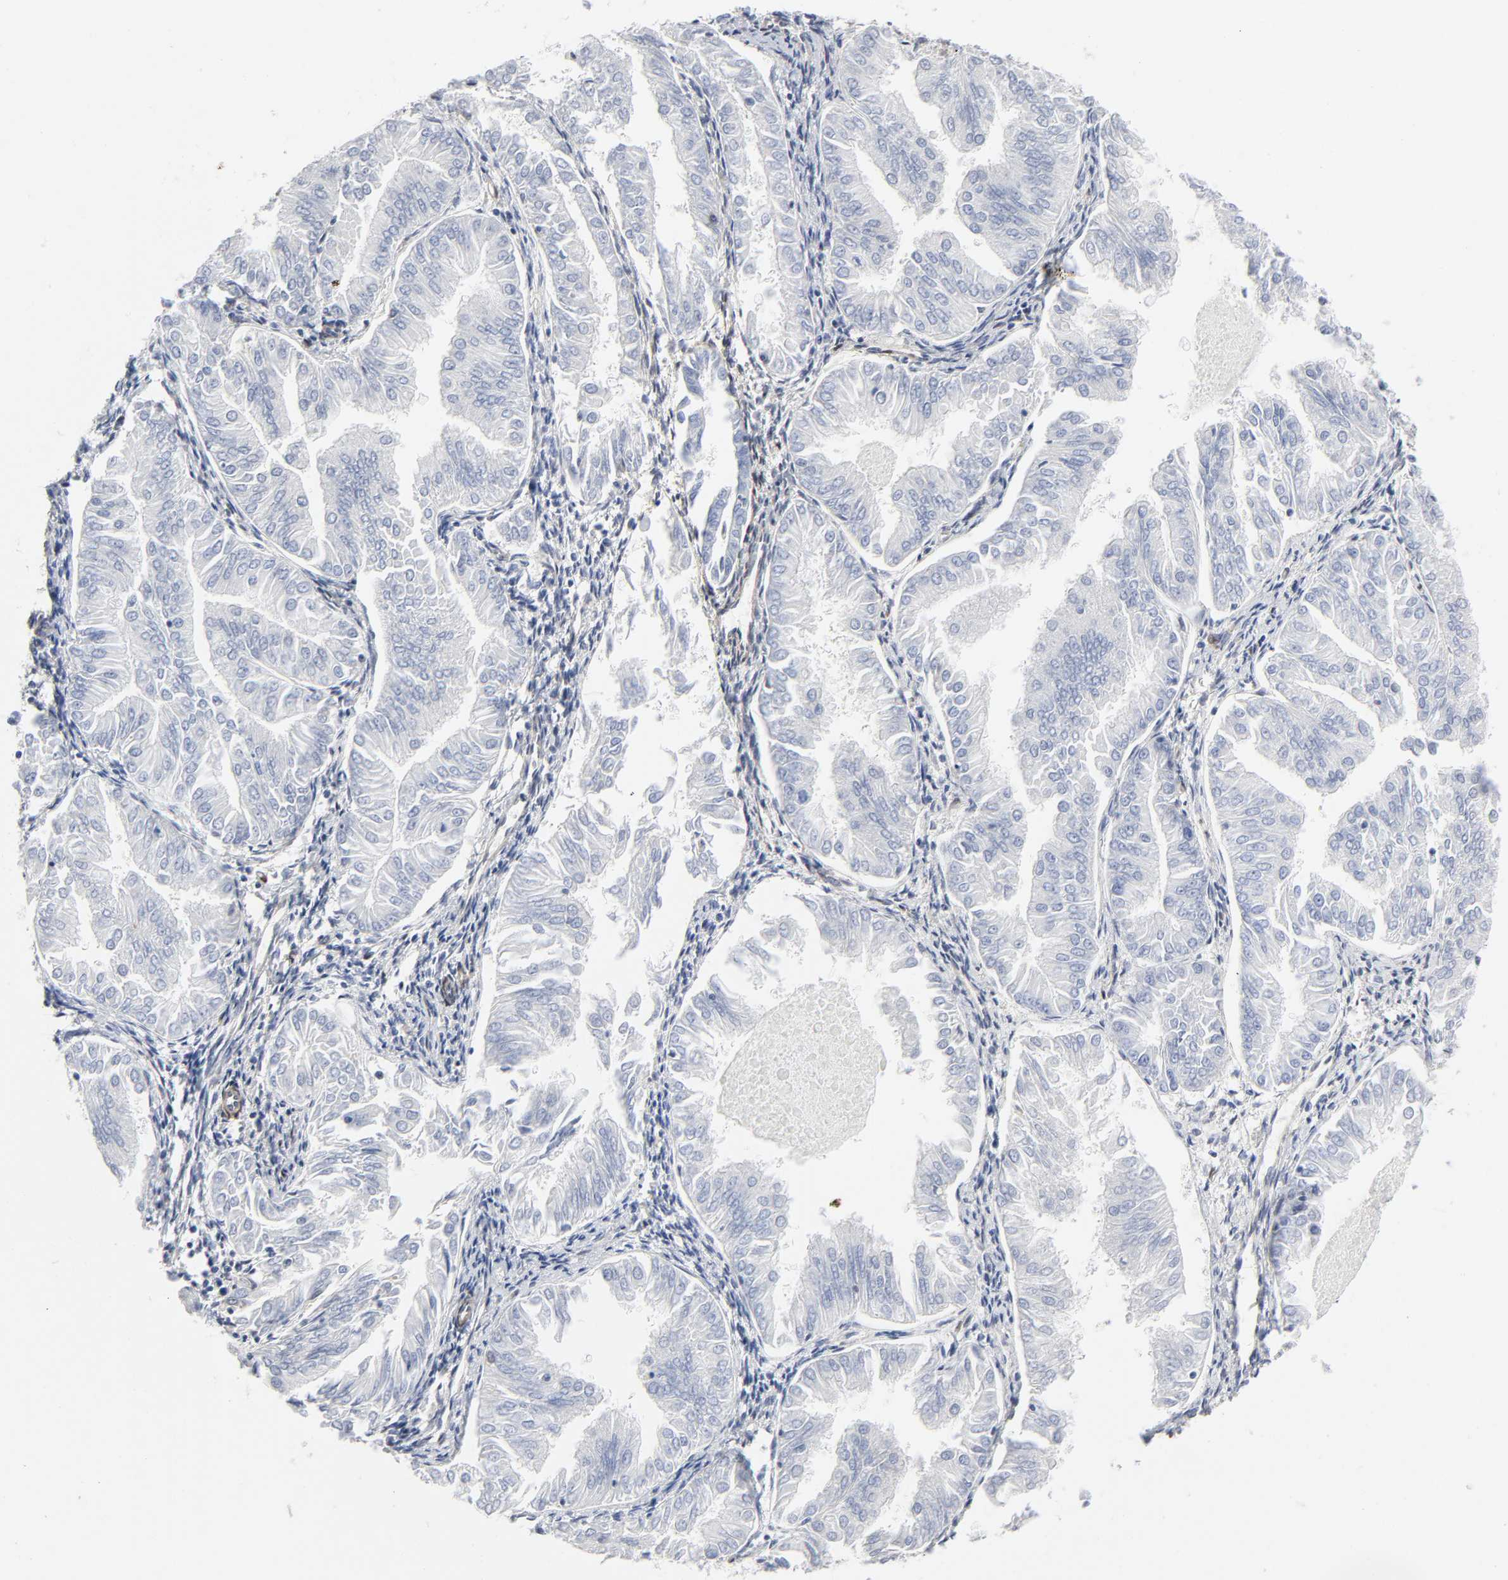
{"staining": {"intensity": "negative", "quantity": "none", "location": "none"}, "tissue": "endometrial cancer", "cell_type": "Tumor cells", "image_type": "cancer", "snomed": [{"axis": "morphology", "description": "Adenocarcinoma, NOS"}, {"axis": "topography", "description": "Endometrium"}], "caption": "An immunohistochemistry micrograph of endometrial adenocarcinoma is shown. There is no staining in tumor cells of endometrial adenocarcinoma.", "gene": "PTEN", "patient": {"sex": "female", "age": 53}}